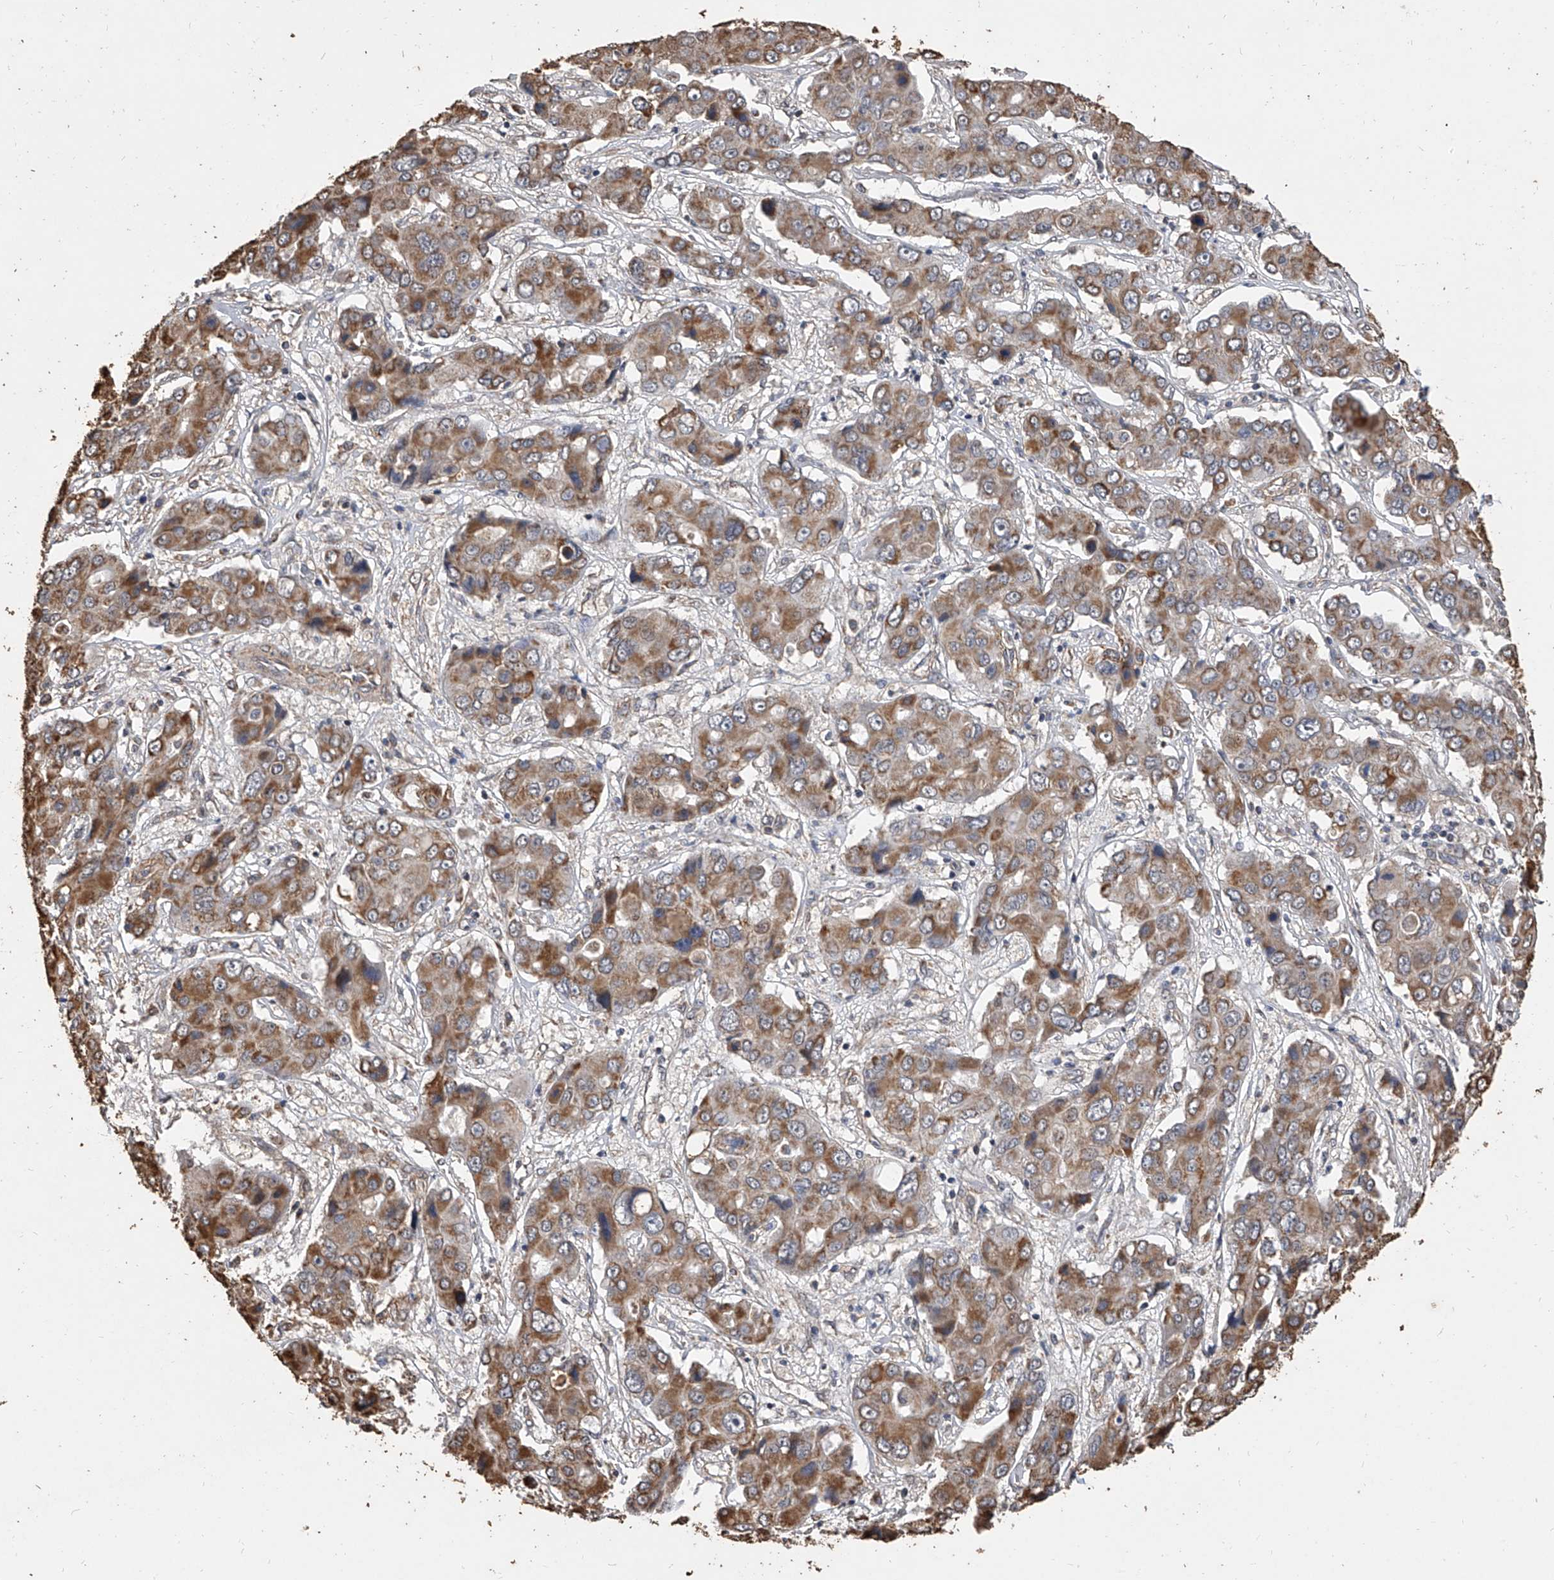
{"staining": {"intensity": "moderate", "quantity": ">75%", "location": "cytoplasmic/membranous"}, "tissue": "liver cancer", "cell_type": "Tumor cells", "image_type": "cancer", "snomed": [{"axis": "morphology", "description": "Cholangiocarcinoma"}, {"axis": "topography", "description": "Liver"}], "caption": "Immunohistochemical staining of human liver cancer exhibits medium levels of moderate cytoplasmic/membranous protein expression in approximately >75% of tumor cells.", "gene": "MRPL28", "patient": {"sex": "male", "age": 67}}